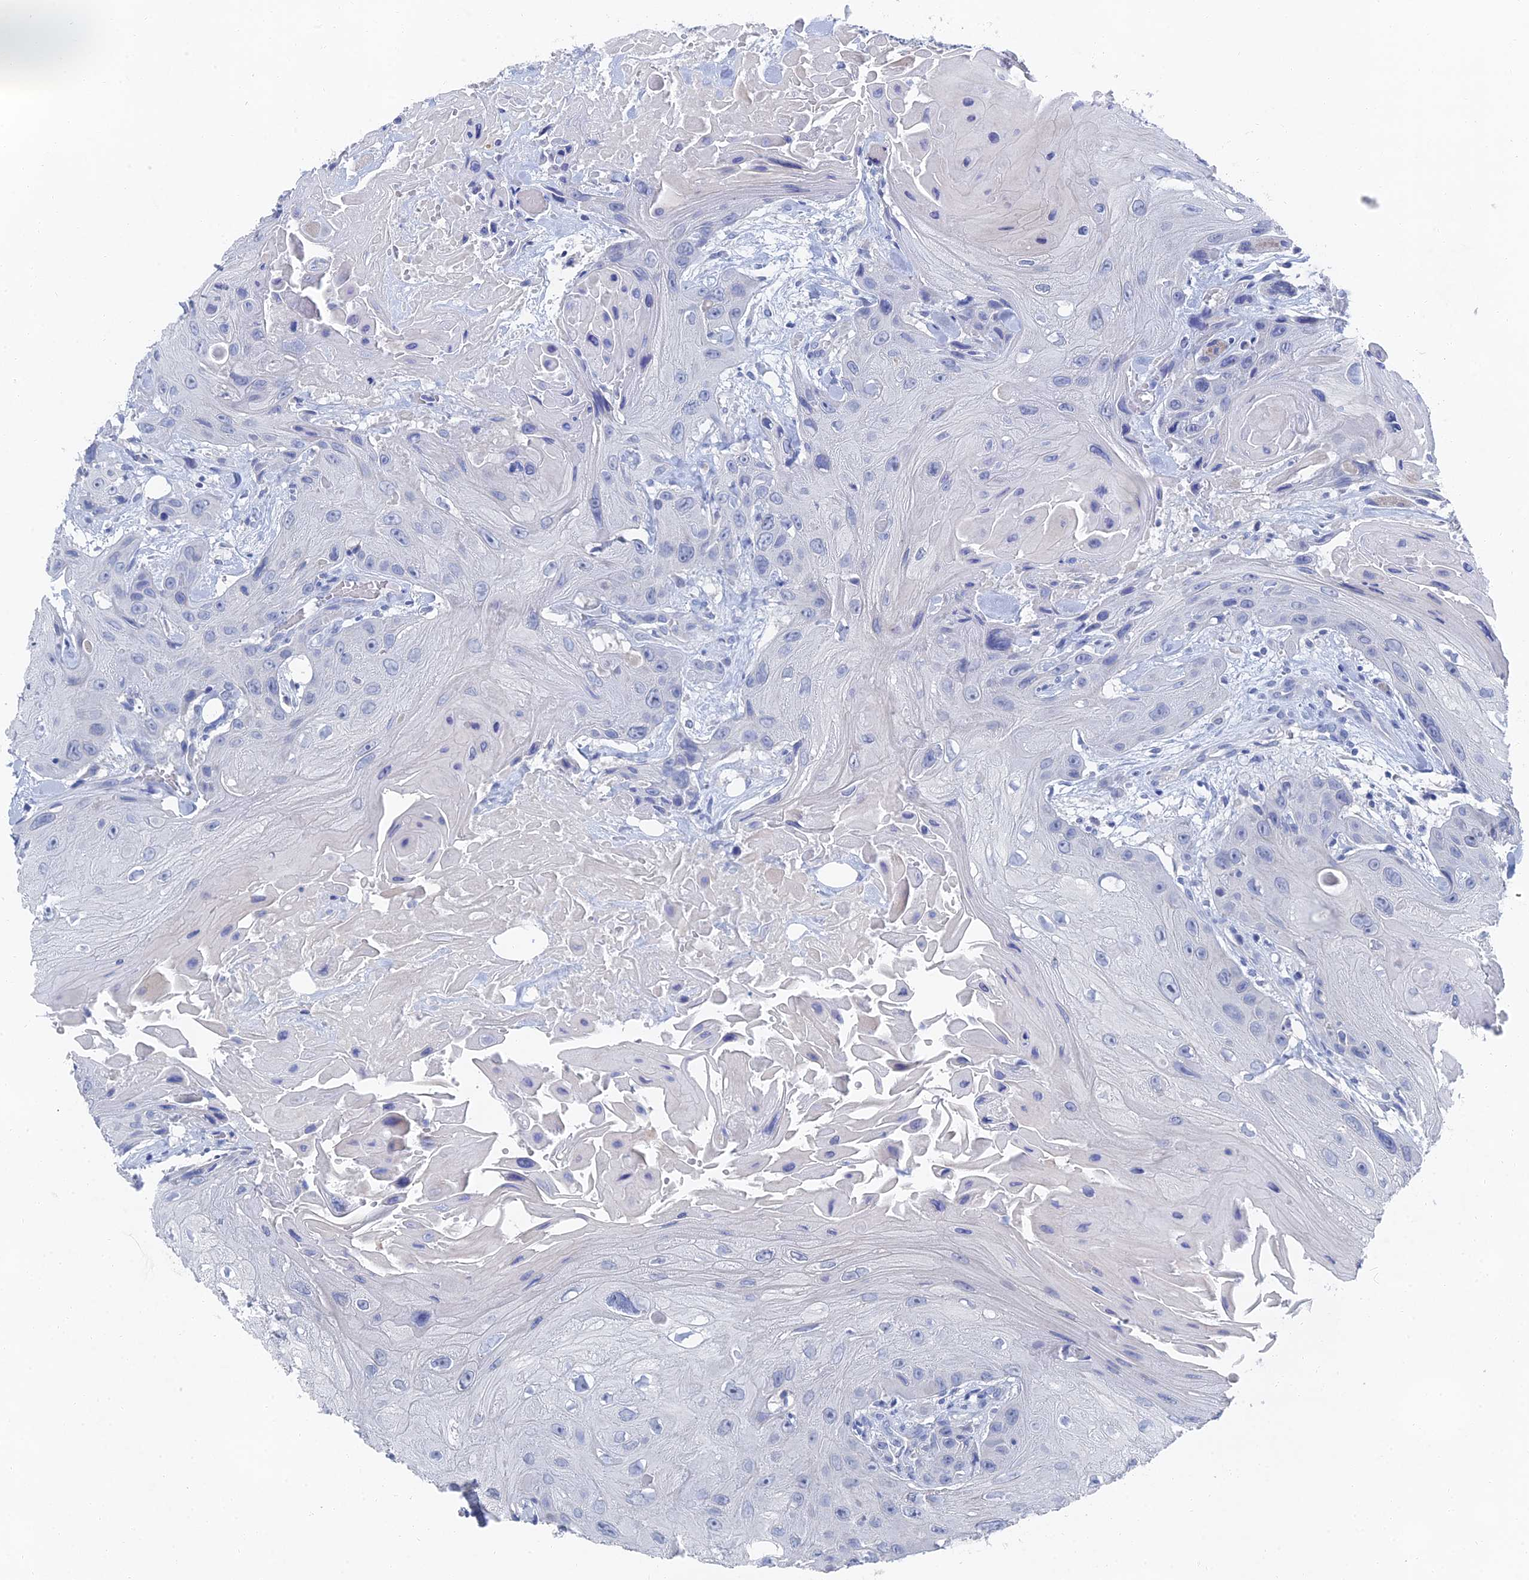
{"staining": {"intensity": "negative", "quantity": "none", "location": "none"}, "tissue": "head and neck cancer", "cell_type": "Tumor cells", "image_type": "cancer", "snomed": [{"axis": "morphology", "description": "Squamous cell carcinoma, NOS"}, {"axis": "topography", "description": "Head-Neck"}], "caption": "Protein analysis of head and neck squamous cell carcinoma exhibits no significant staining in tumor cells.", "gene": "GFAP", "patient": {"sex": "male", "age": 81}}